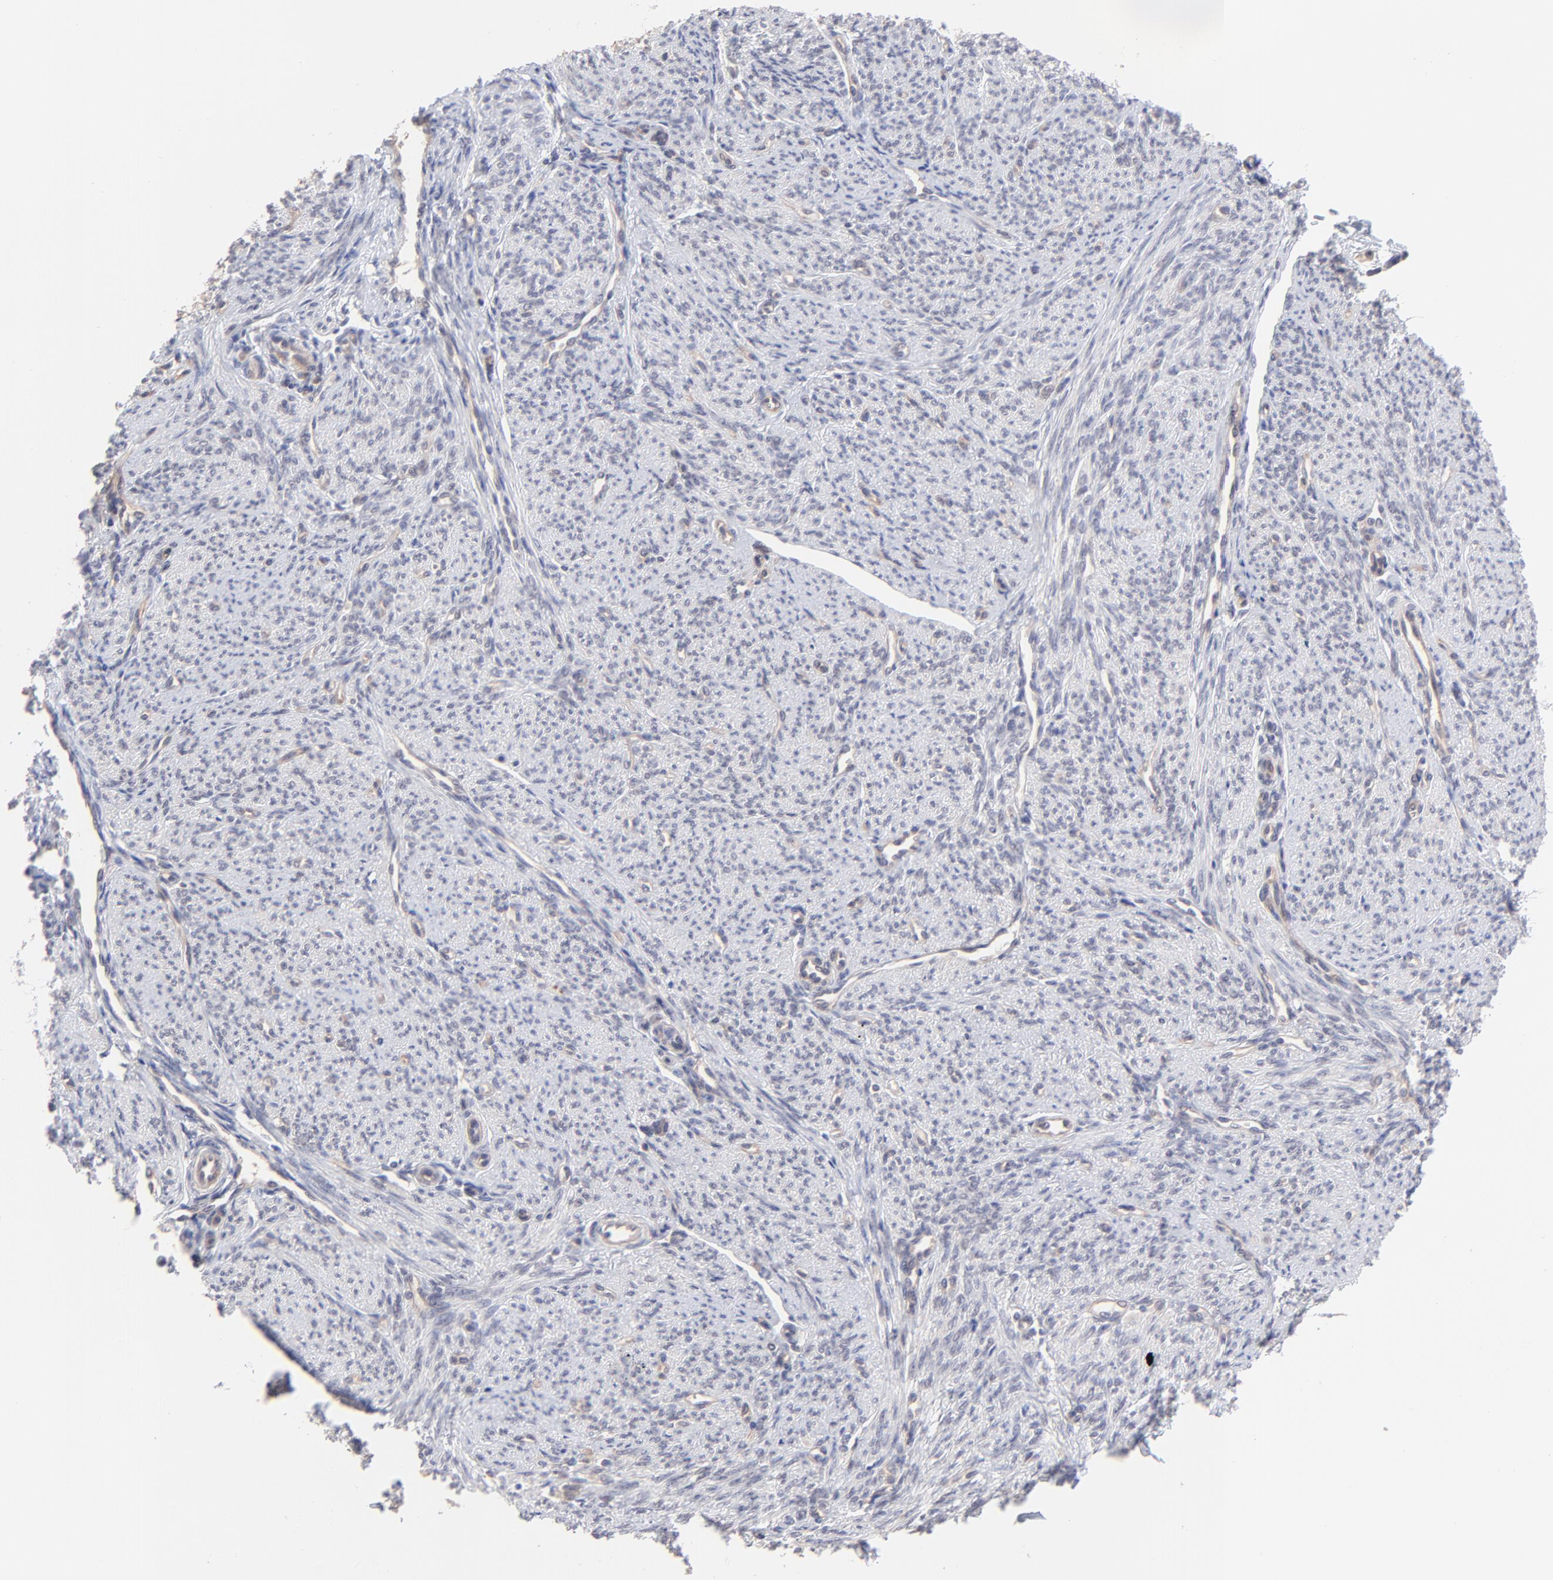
{"staining": {"intensity": "negative", "quantity": "none", "location": "none"}, "tissue": "smooth muscle", "cell_type": "Smooth muscle cells", "image_type": "normal", "snomed": [{"axis": "morphology", "description": "Normal tissue, NOS"}, {"axis": "topography", "description": "Smooth muscle"}], "caption": "Micrograph shows no protein positivity in smooth muscle cells of unremarkable smooth muscle. (Immunohistochemistry, brightfield microscopy, high magnification).", "gene": "ZNF747", "patient": {"sex": "female", "age": 65}}